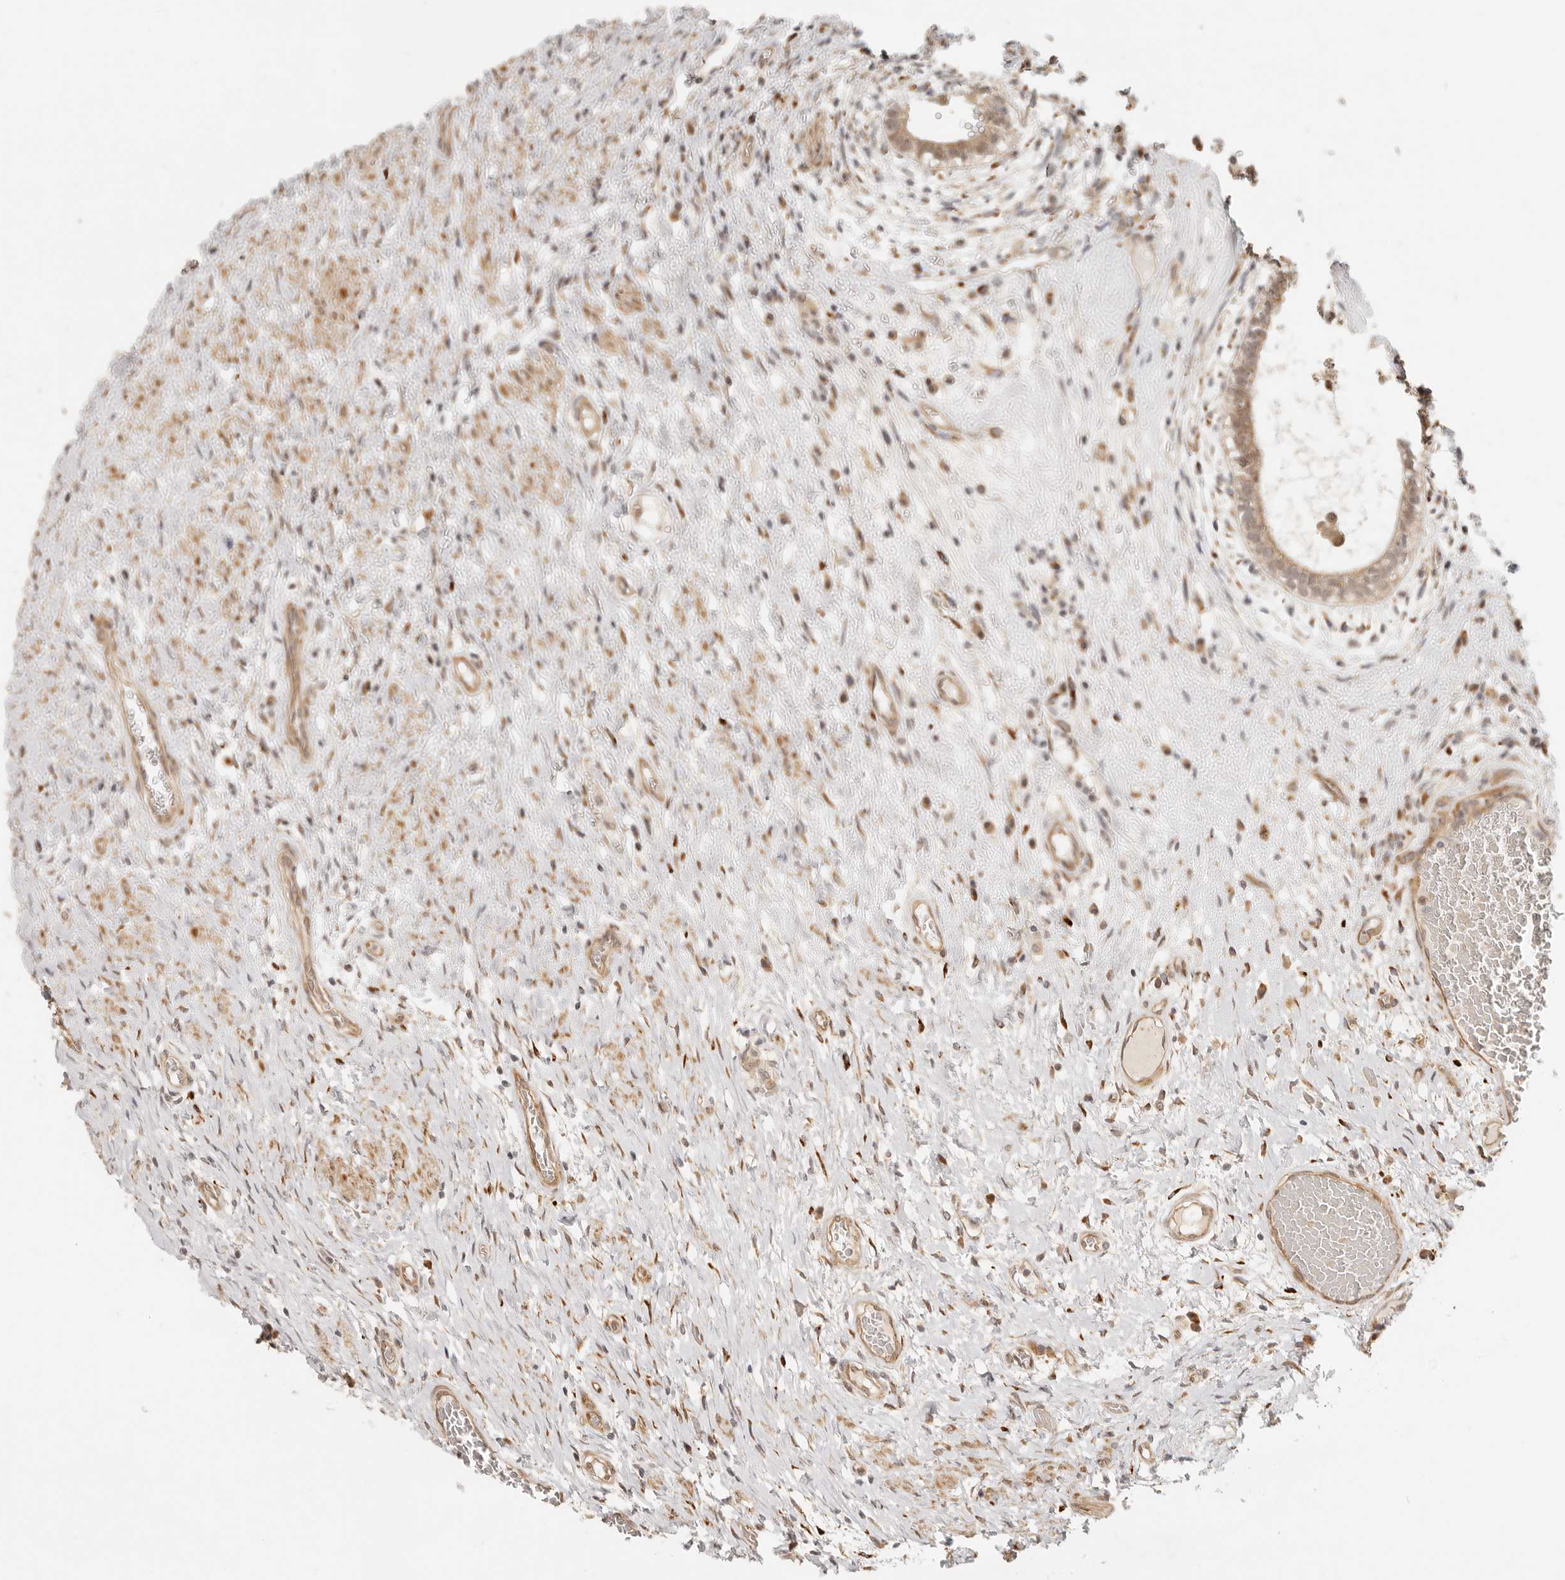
{"staining": {"intensity": "weak", "quantity": "25%-75%", "location": "cytoplasmic/membranous,nuclear"}, "tissue": "testis cancer", "cell_type": "Tumor cells", "image_type": "cancer", "snomed": [{"axis": "morphology", "description": "Carcinoma, Embryonal, NOS"}, {"axis": "topography", "description": "Testis"}], "caption": "This micrograph demonstrates IHC staining of human embryonal carcinoma (testis), with low weak cytoplasmic/membranous and nuclear positivity in about 25%-75% of tumor cells.", "gene": "TUFT1", "patient": {"sex": "male", "age": 26}}